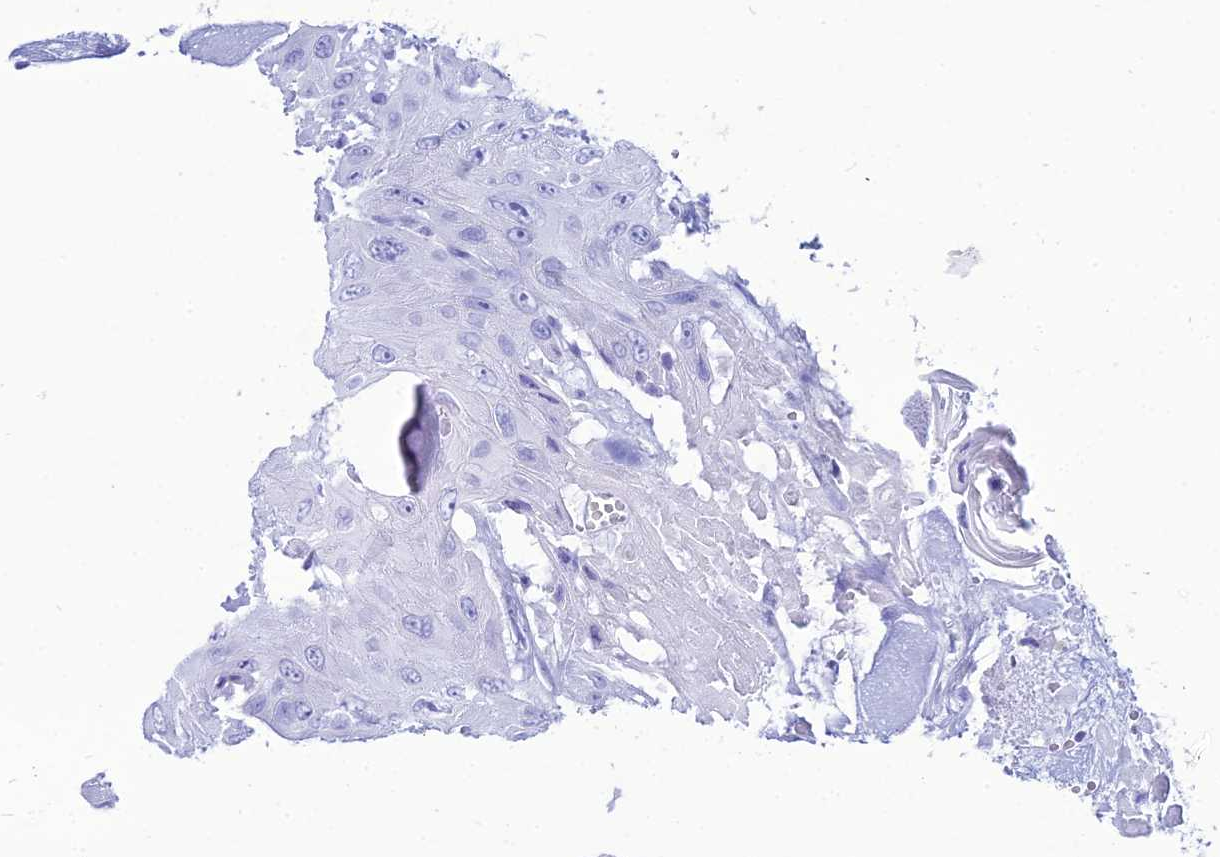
{"staining": {"intensity": "negative", "quantity": "none", "location": "none"}, "tissue": "head and neck cancer", "cell_type": "Tumor cells", "image_type": "cancer", "snomed": [{"axis": "morphology", "description": "Squamous cell carcinoma, NOS"}, {"axis": "topography", "description": "Head-Neck"}], "caption": "Tumor cells are negative for brown protein staining in head and neck squamous cell carcinoma.", "gene": "PNMA5", "patient": {"sex": "male", "age": 81}}